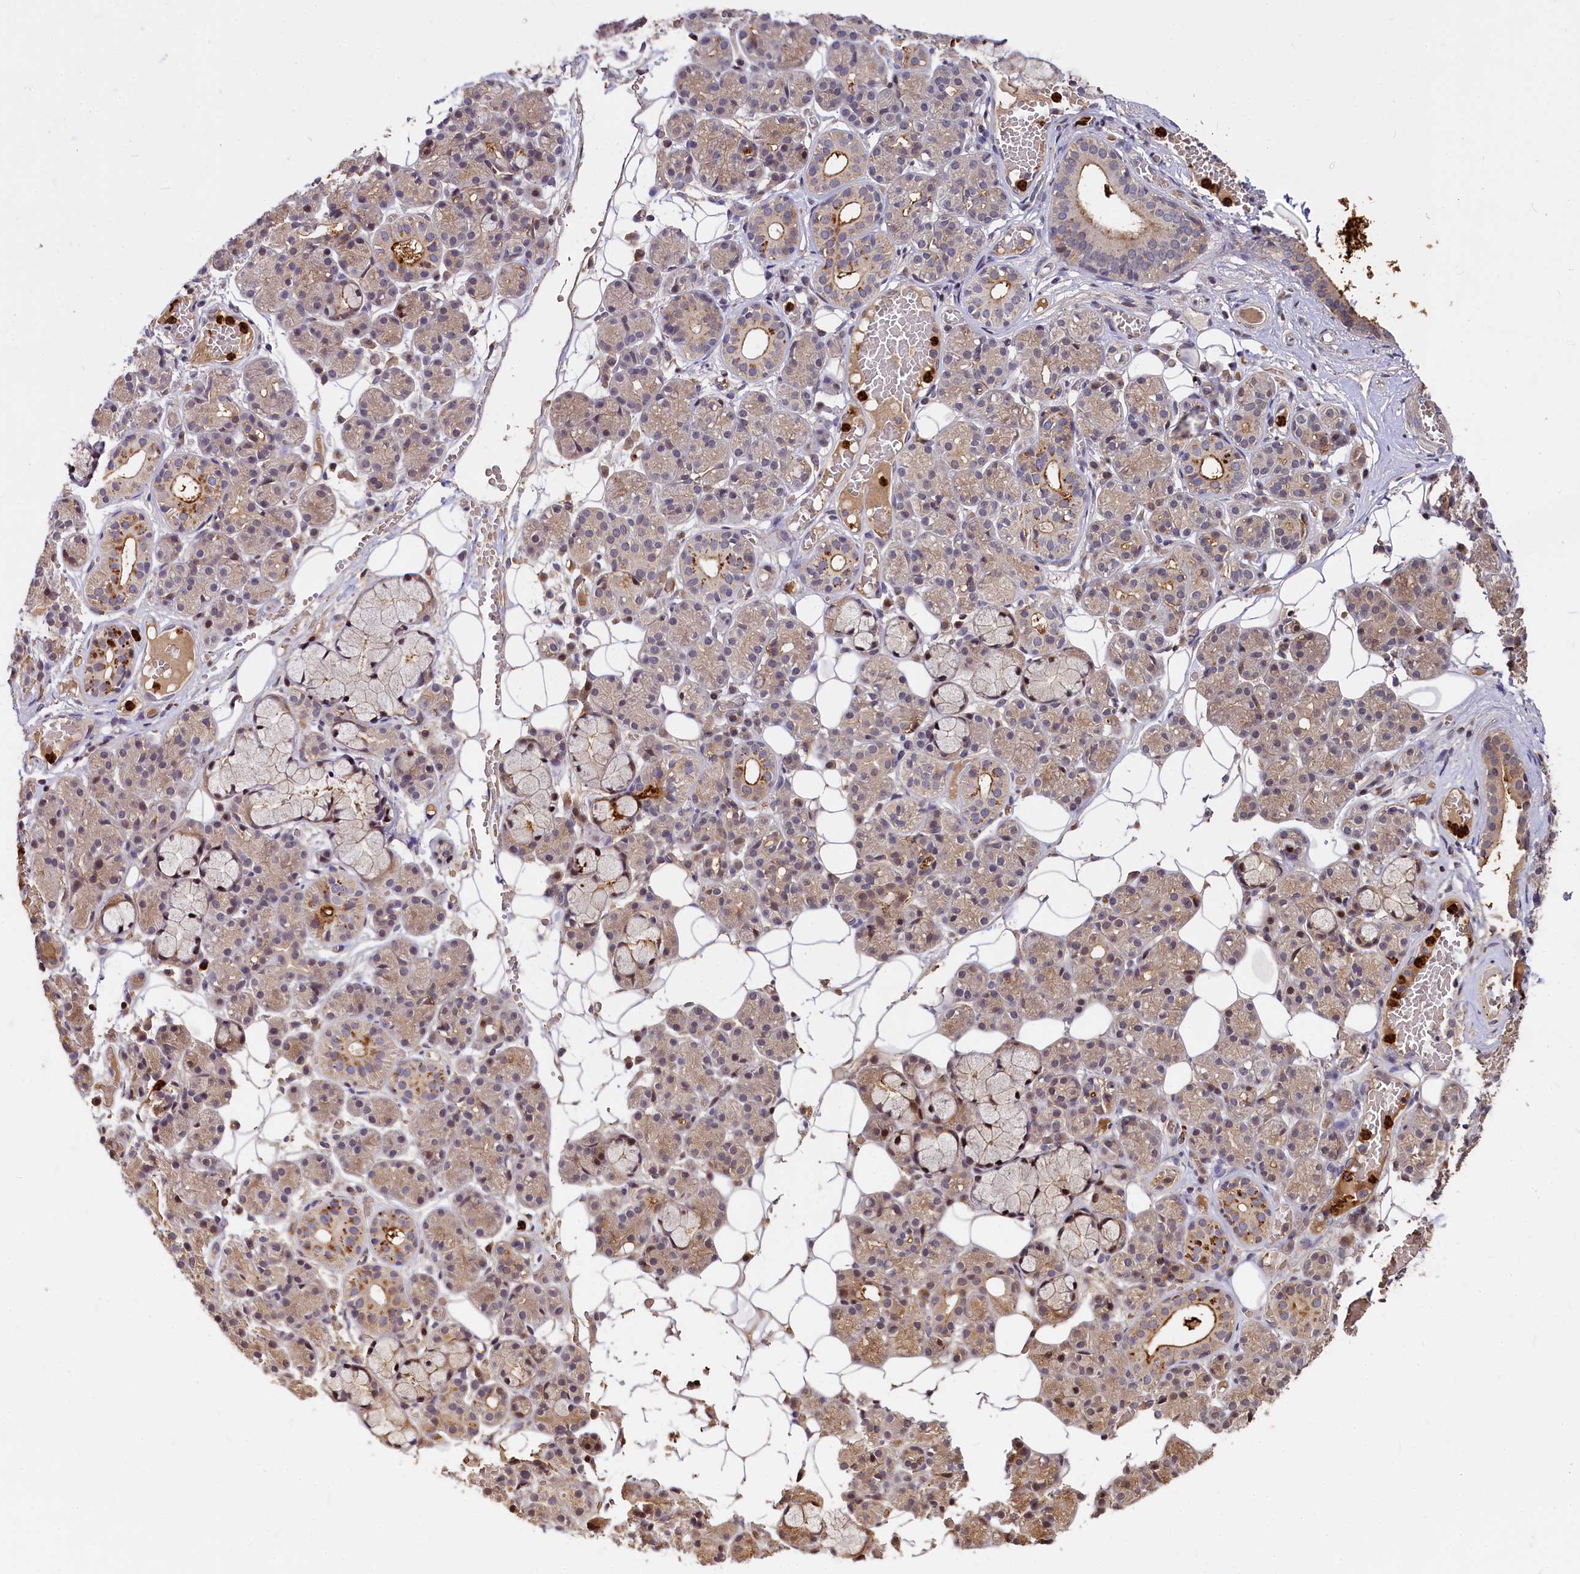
{"staining": {"intensity": "moderate", "quantity": "25%-75%", "location": "cytoplasmic/membranous,nuclear"}, "tissue": "salivary gland", "cell_type": "Glandular cells", "image_type": "normal", "snomed": [{"axis": "morphology", "description": "Normal tissue, NOS"}, {"axis": "topography", "description": "Salivary gland"}], "caption": "DAB (3,3'-diaminobenzidine) immunohistochemical staining of normal salivary gland displays moderate cytoplasmic/membranous,nuclear protein expression in about 25%-75% of glandular cells.", "gene": "ATG101", "patient": {"sex": "male", "age": 63}}